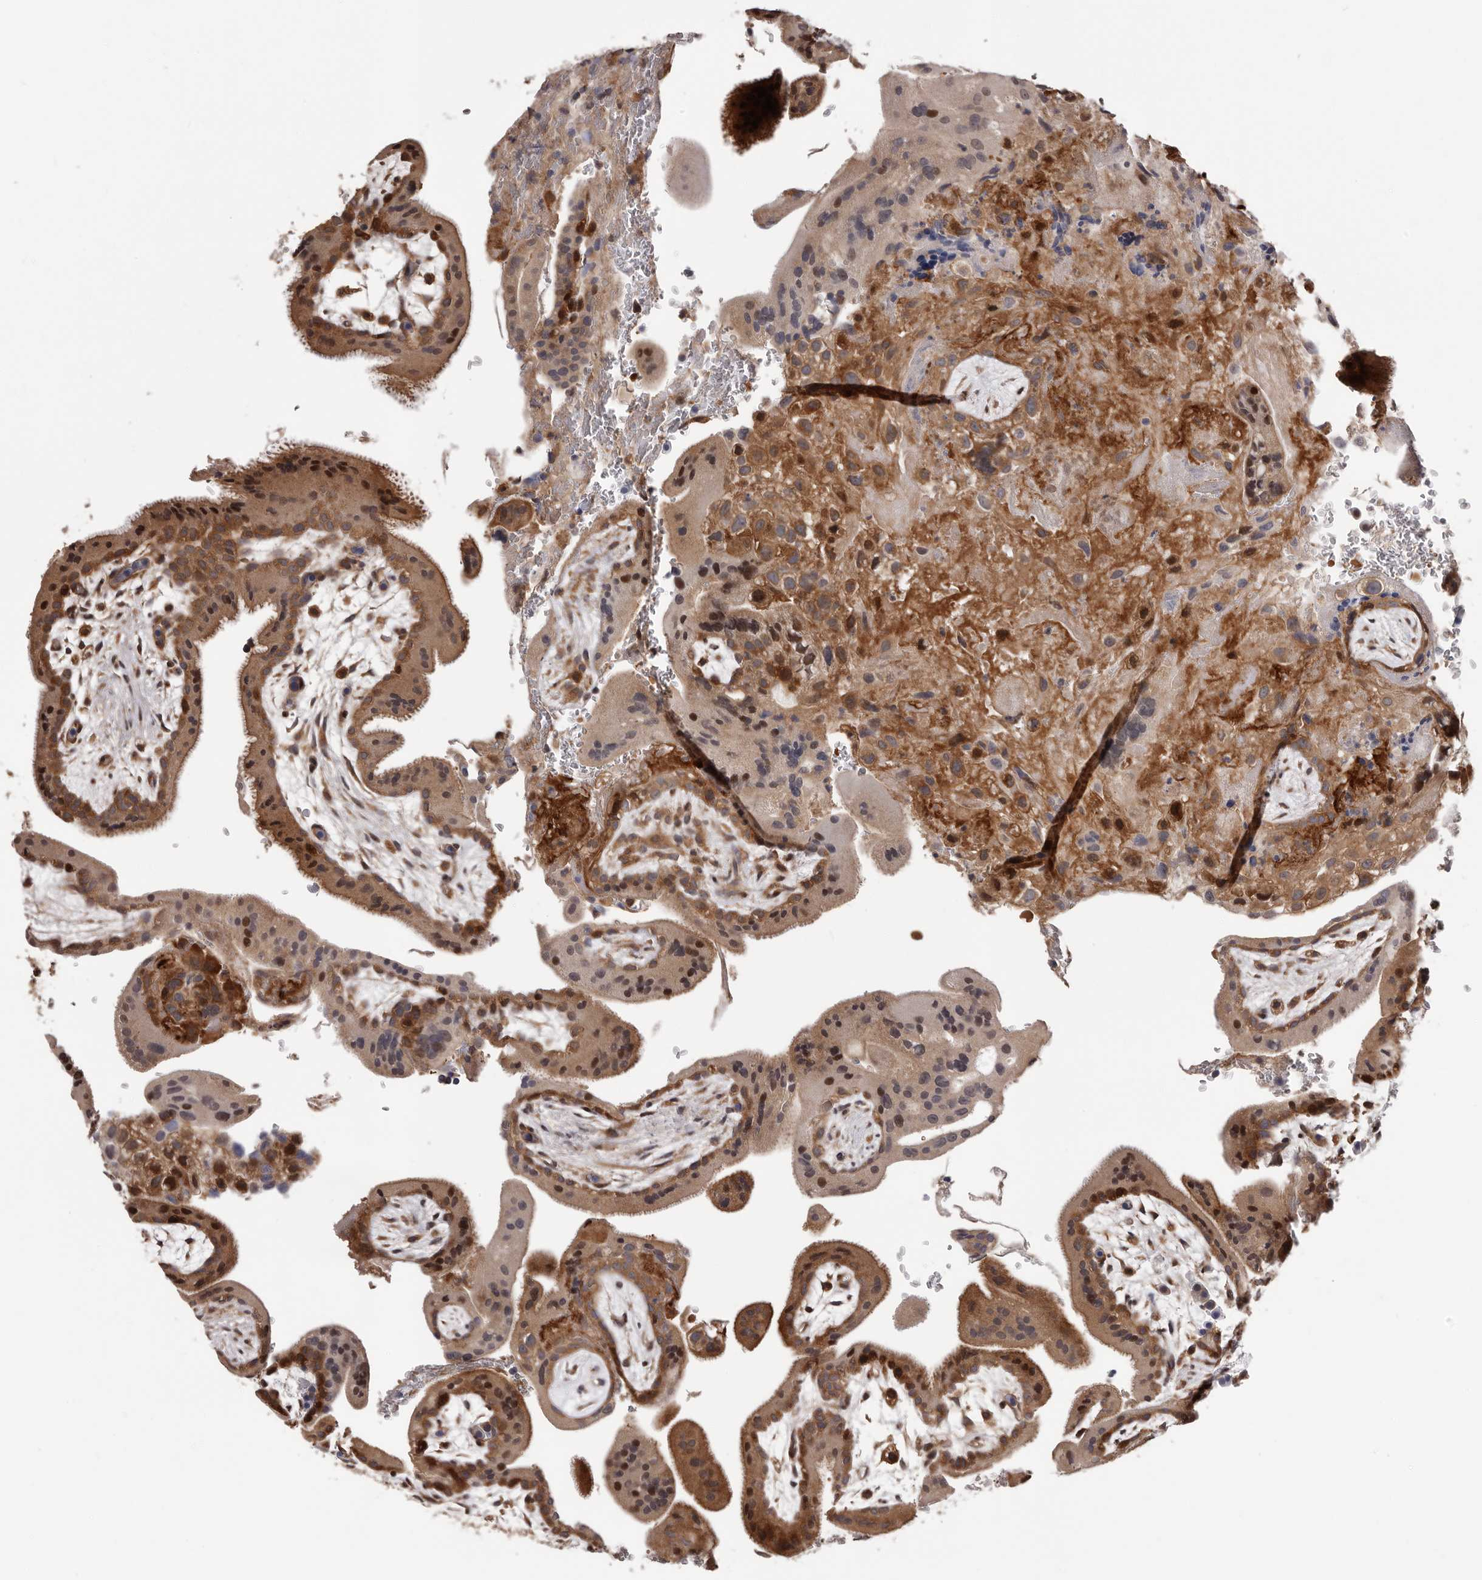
{"staining": {"intensity": "moderate", "quantity": ">75%", "location": "cytoplasmic/membranous"}, "tissue": "placenta", "cell_type": "Decidual cells", "image_type": "normal", "snomed": [{"axis": "morphology", "description": "Normal tissue, NOS"}, {"axis": "topography", "description": "Placenta"}], "caption": "DAB immunohistochemical staining of benign human placenta exhibits moderate cytoplasmic/membranous protein staining in about >75% of decidual cells. (Stains: DAB (3,3'-diaminobenzidine) in brown, nuclei in blue, Microscopy: brightfield microscopy at high magnification).", "gene": "VPS37A", "patient": {"sex": "female", "age": 35}}